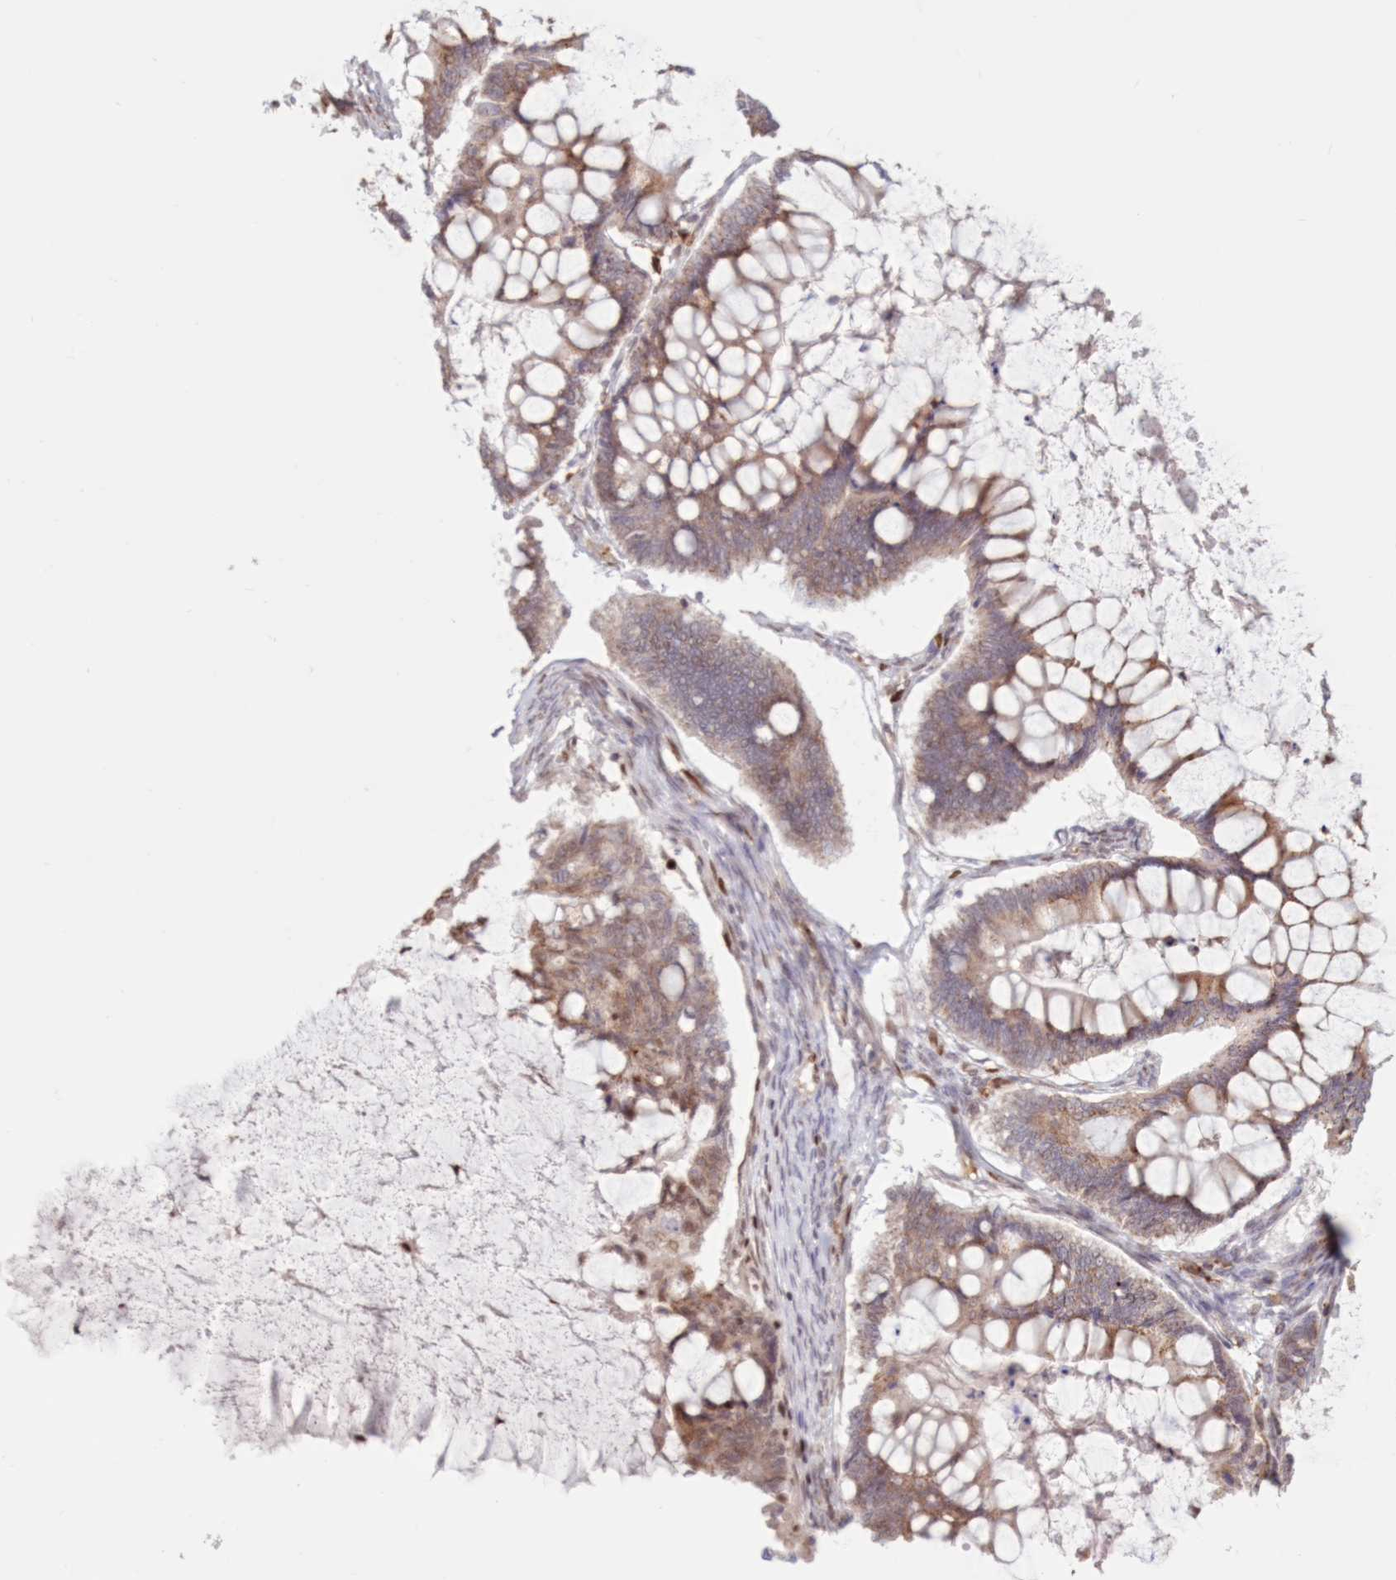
{"staining": {"intensity": "moderate", "quantity": ">75%", "location": "cytoplasmic/membranous"}, "tissue": "ovarian cancer", "cell_type": "Tumor cells", "image_type": "cancer", "snomed": [{"axis": "morphology", "description": "Cystadenocarcinoma, mucinous, NOS"}, {"axis": "topography", "description": "Ovary"}], "caption": "High-magnification brightfield microscopy of ovarian cancer (mucinous cystadenocarcinoma) stained with DAB (brown) and counterstained with hematoxylin (blue). tumor cells exhibit moderate cytoplasmic/membranous positivity is seen in approximately>75% of cells.", "gene": "POLR2B", "patient": {"sex": "female", "age": 61}}